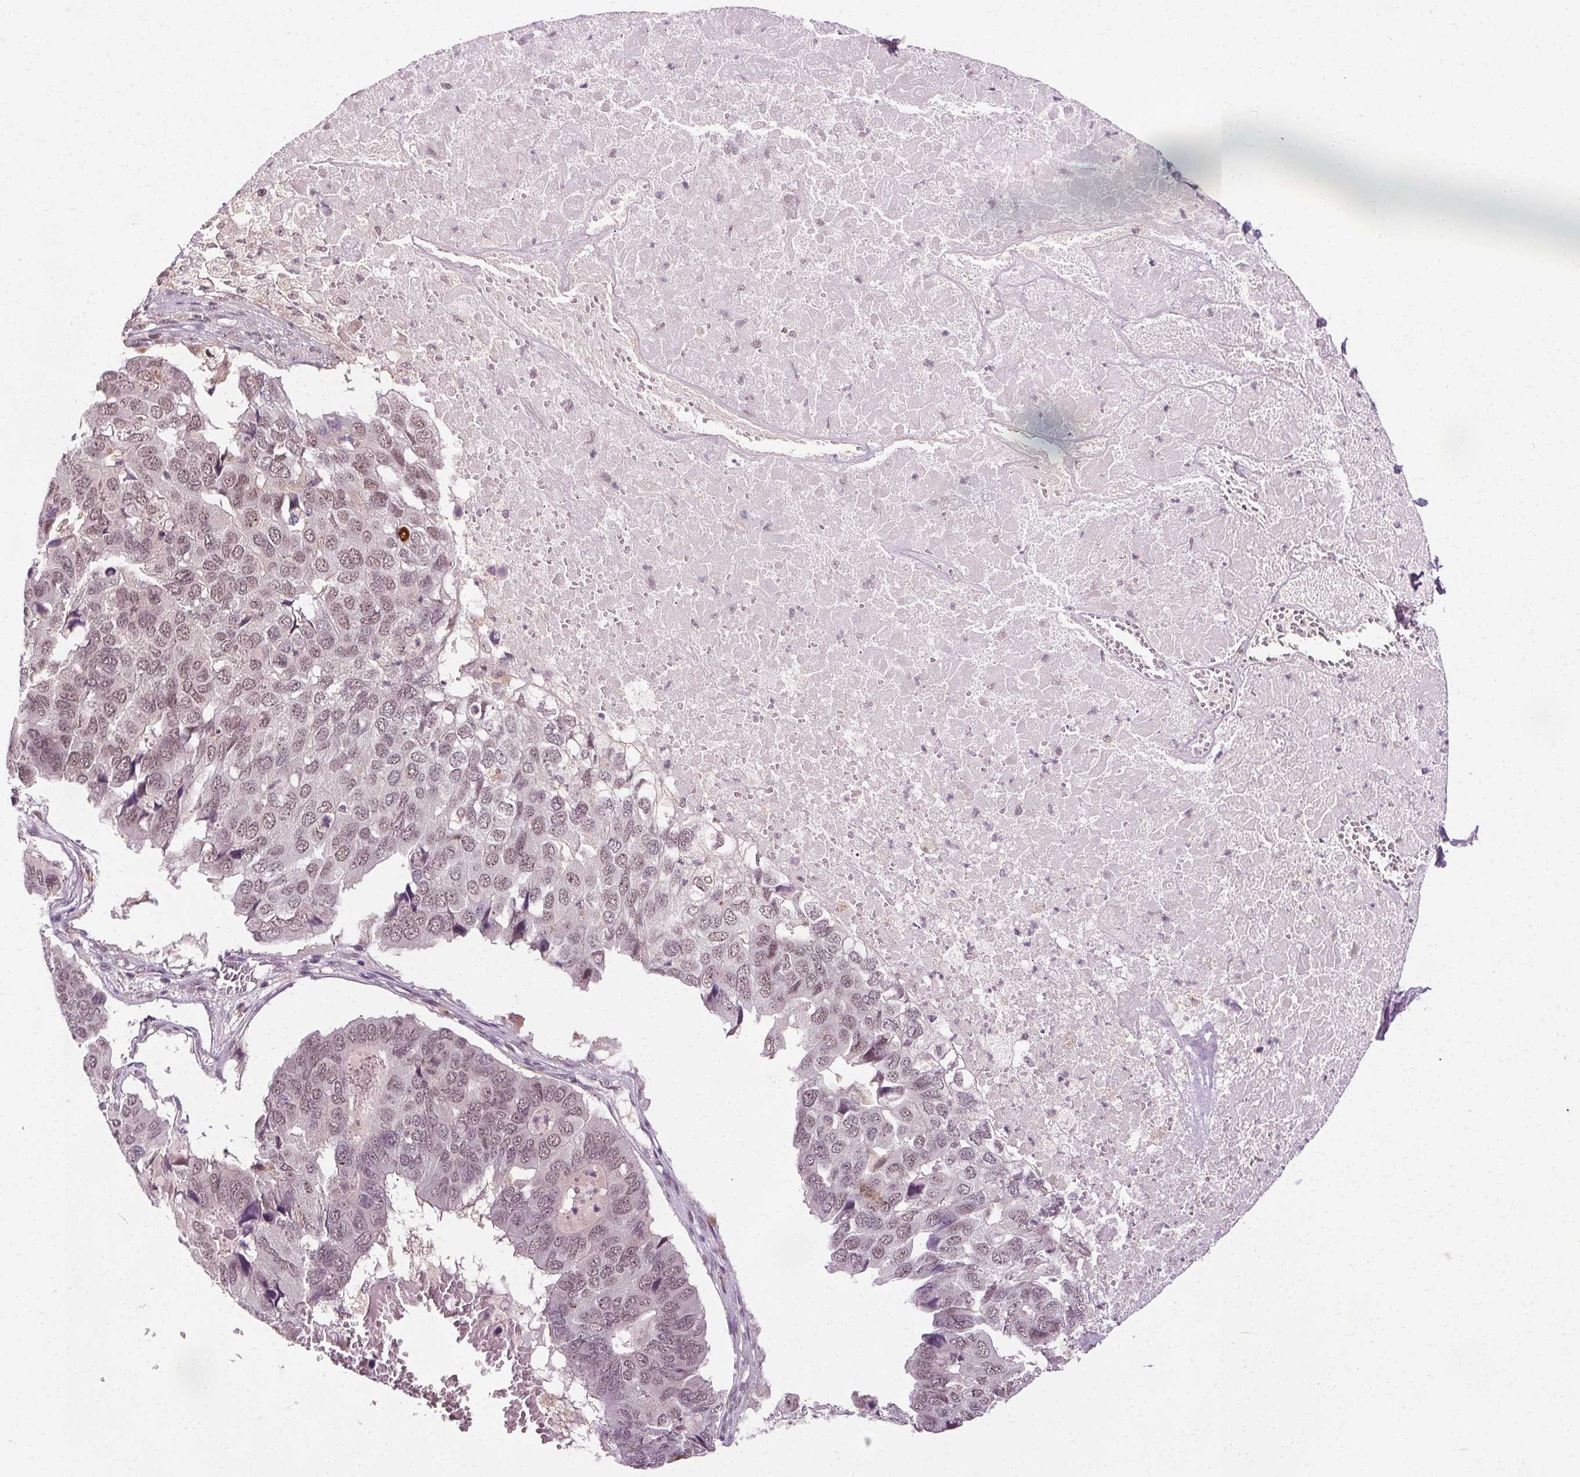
{"staining": {"intensity": "weak", "quantity": ">75%", "location": "nuclear"}, "tissue": "pancreatic cancer", "cell_type": "Tumor cells", "image_type": "cancer", "snomed": [{"axis": "morphology", "description": "Adenocarcinoma, NOS"}, {"axis": "topography", "description": "Pancreas"}], "caption": "A brown stain shows weak nuclear expression of a protein in human pancreatic cancer tumor cells.", "gene": "MED6", "patient": {"sex": "male", "age": 50}}